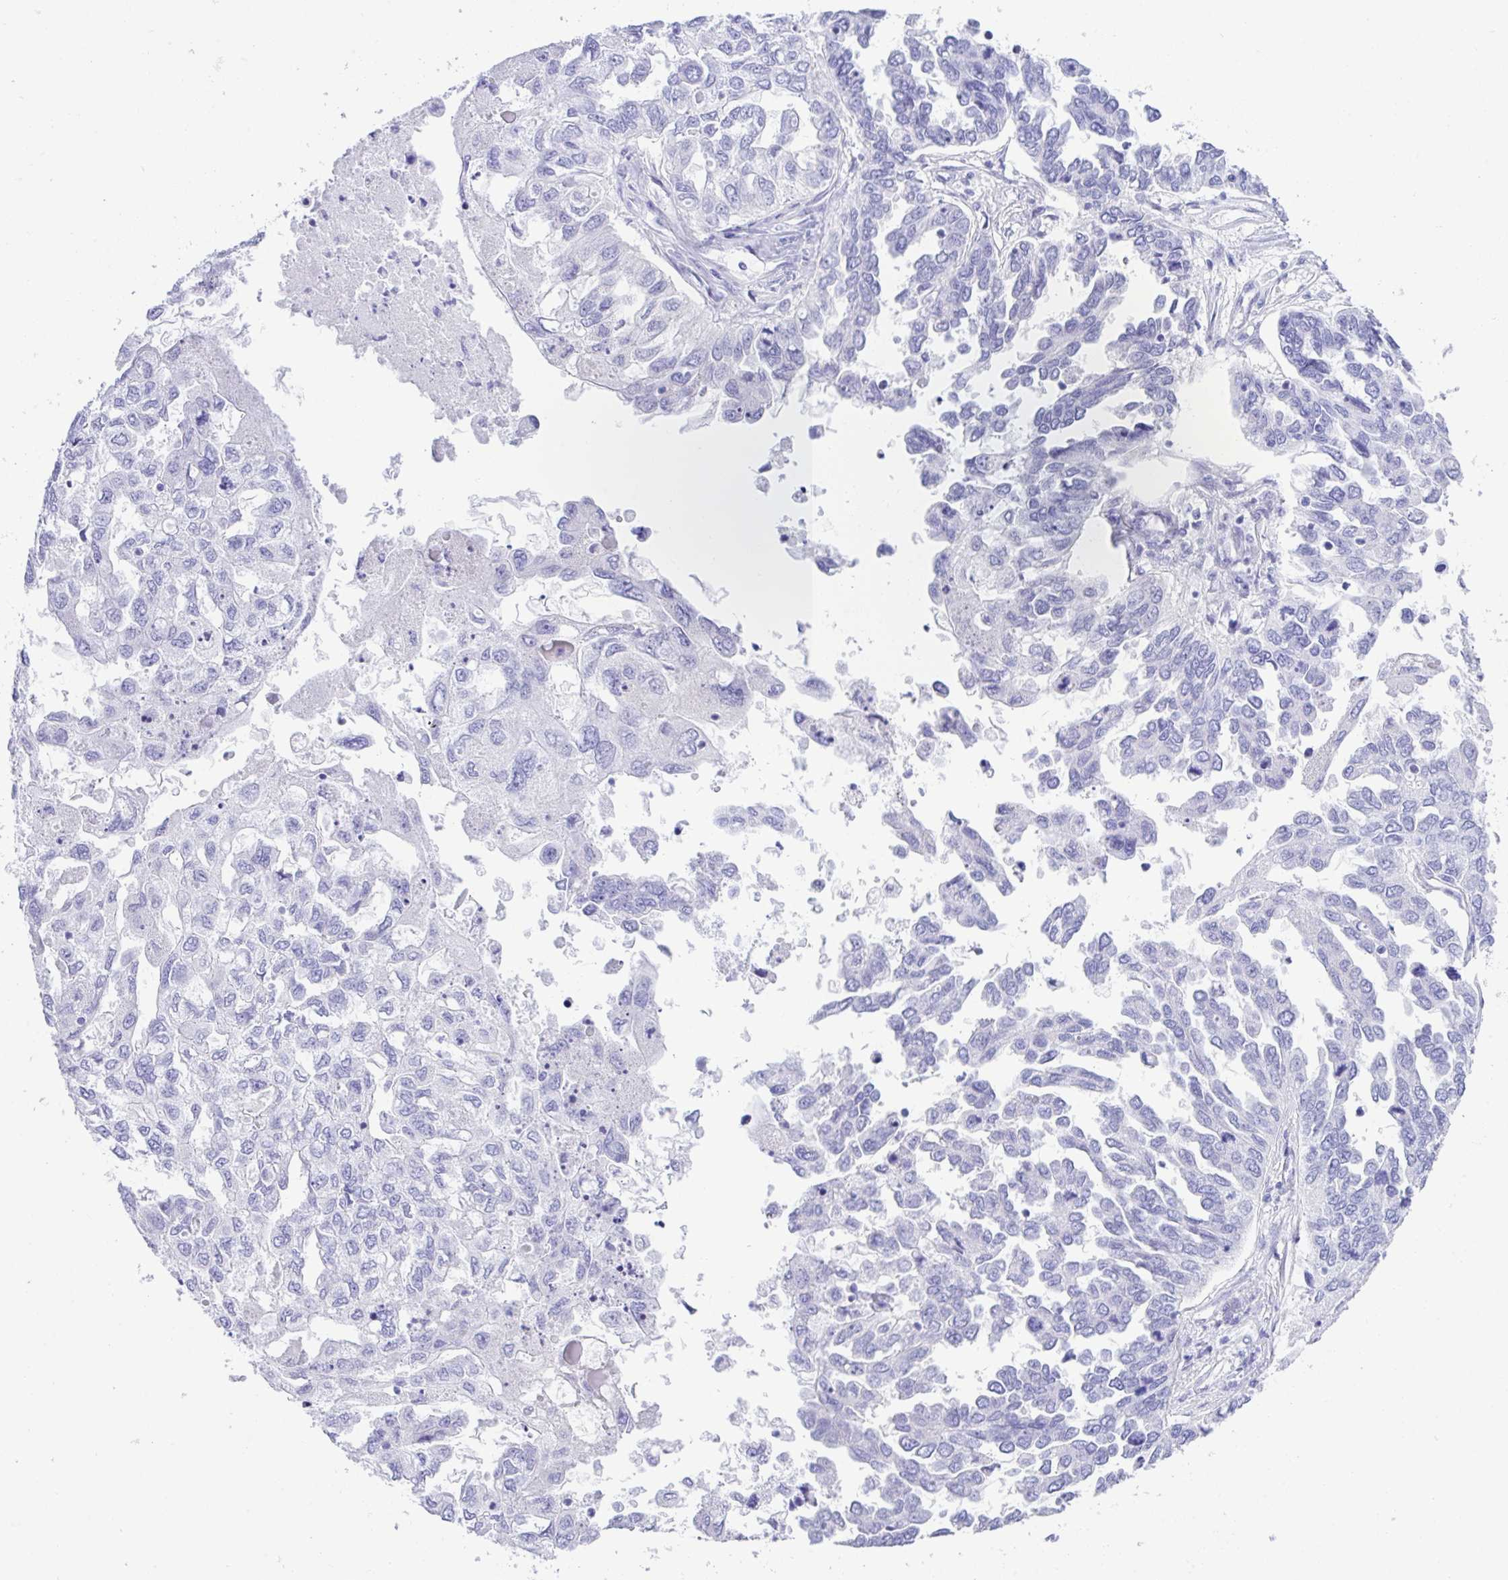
{"staining": {"intensity": "negative", "quantity": "none", "location": "none"}, "tissue": "ovarian cancer", "cell_type": "Tumor cells", "image_type": "cancer", "snomed": [{"axis": "morphology", "description": "Cystadenocarcinoma, serous, NOS"}, {"axis": "topography", "description": "Ovary"}], "caption": "This is an immunohistochemistry photomicrograph of human ovarian serous cystadenocarcinoma. There is no staining in tumor cells.", "gene": "CPA1", "patient": {"sex": "female", "age": 53}}